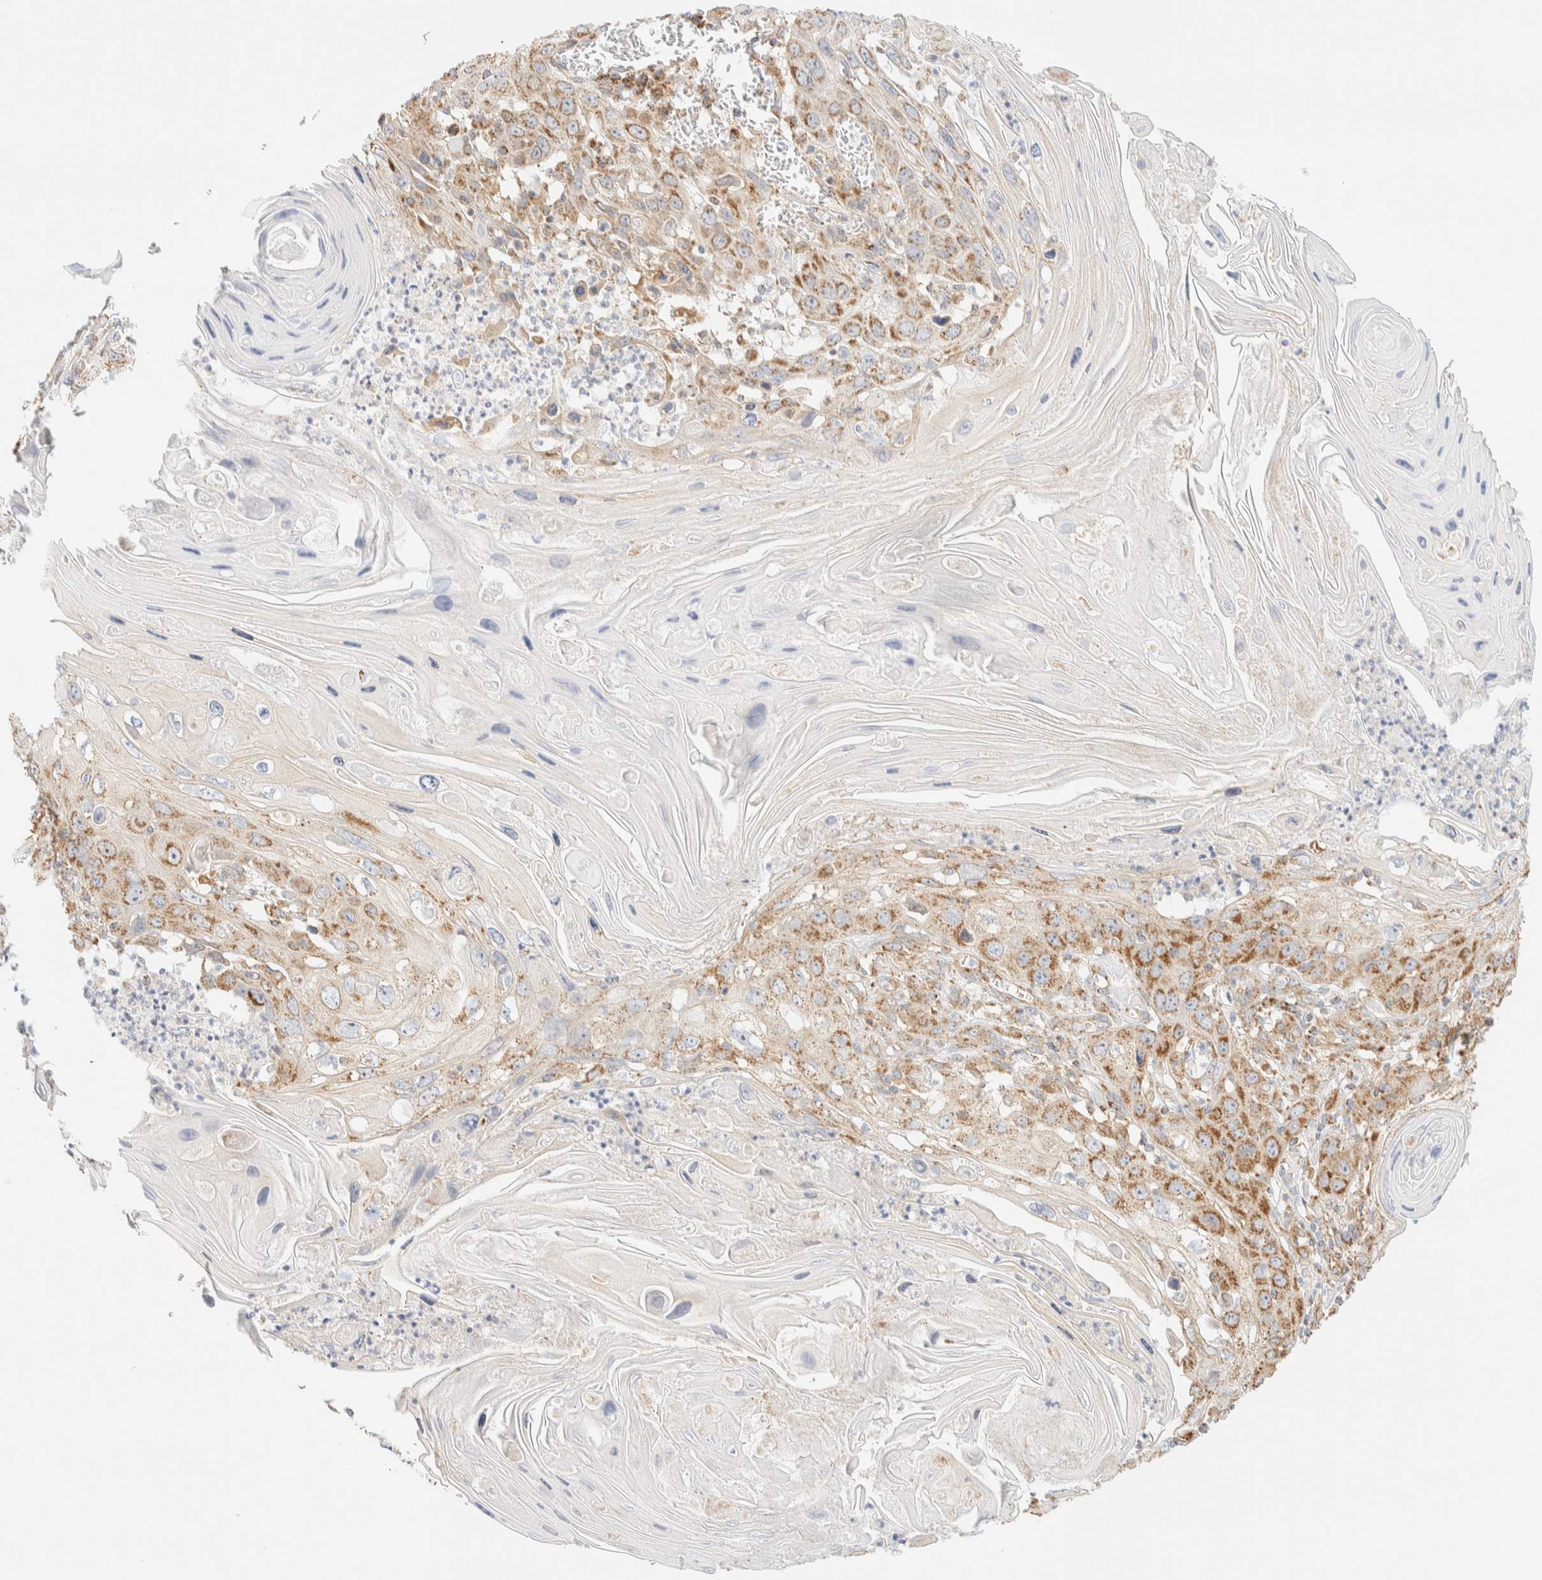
{"staining": {"intensity": "moderate", "quantity": ">75%", "location": "cytoplasmic/membranous"}, "tissue": "skin cancer", "cell_type": "Tumor cells", "image_type": "cancer", "snomed": [{"axis": "morphology", "description": "Squamous cell carcinoma, NOS"}, {"axis": "topography", "description": "Skin"}], "caption": "IHC staining of skin cancer, which shows medium levels of moderate cytoplasmic/membranous expression in about >75% of tumor cells indicating moderate cytoplasmic/membranous protein positivity. The staining was performed using DAB (brown) for protein detection and nuclei were counterstained in hematoxylin (blue).", "gene": "APBB2", "patient": {"sex": "male", "age": 55}}